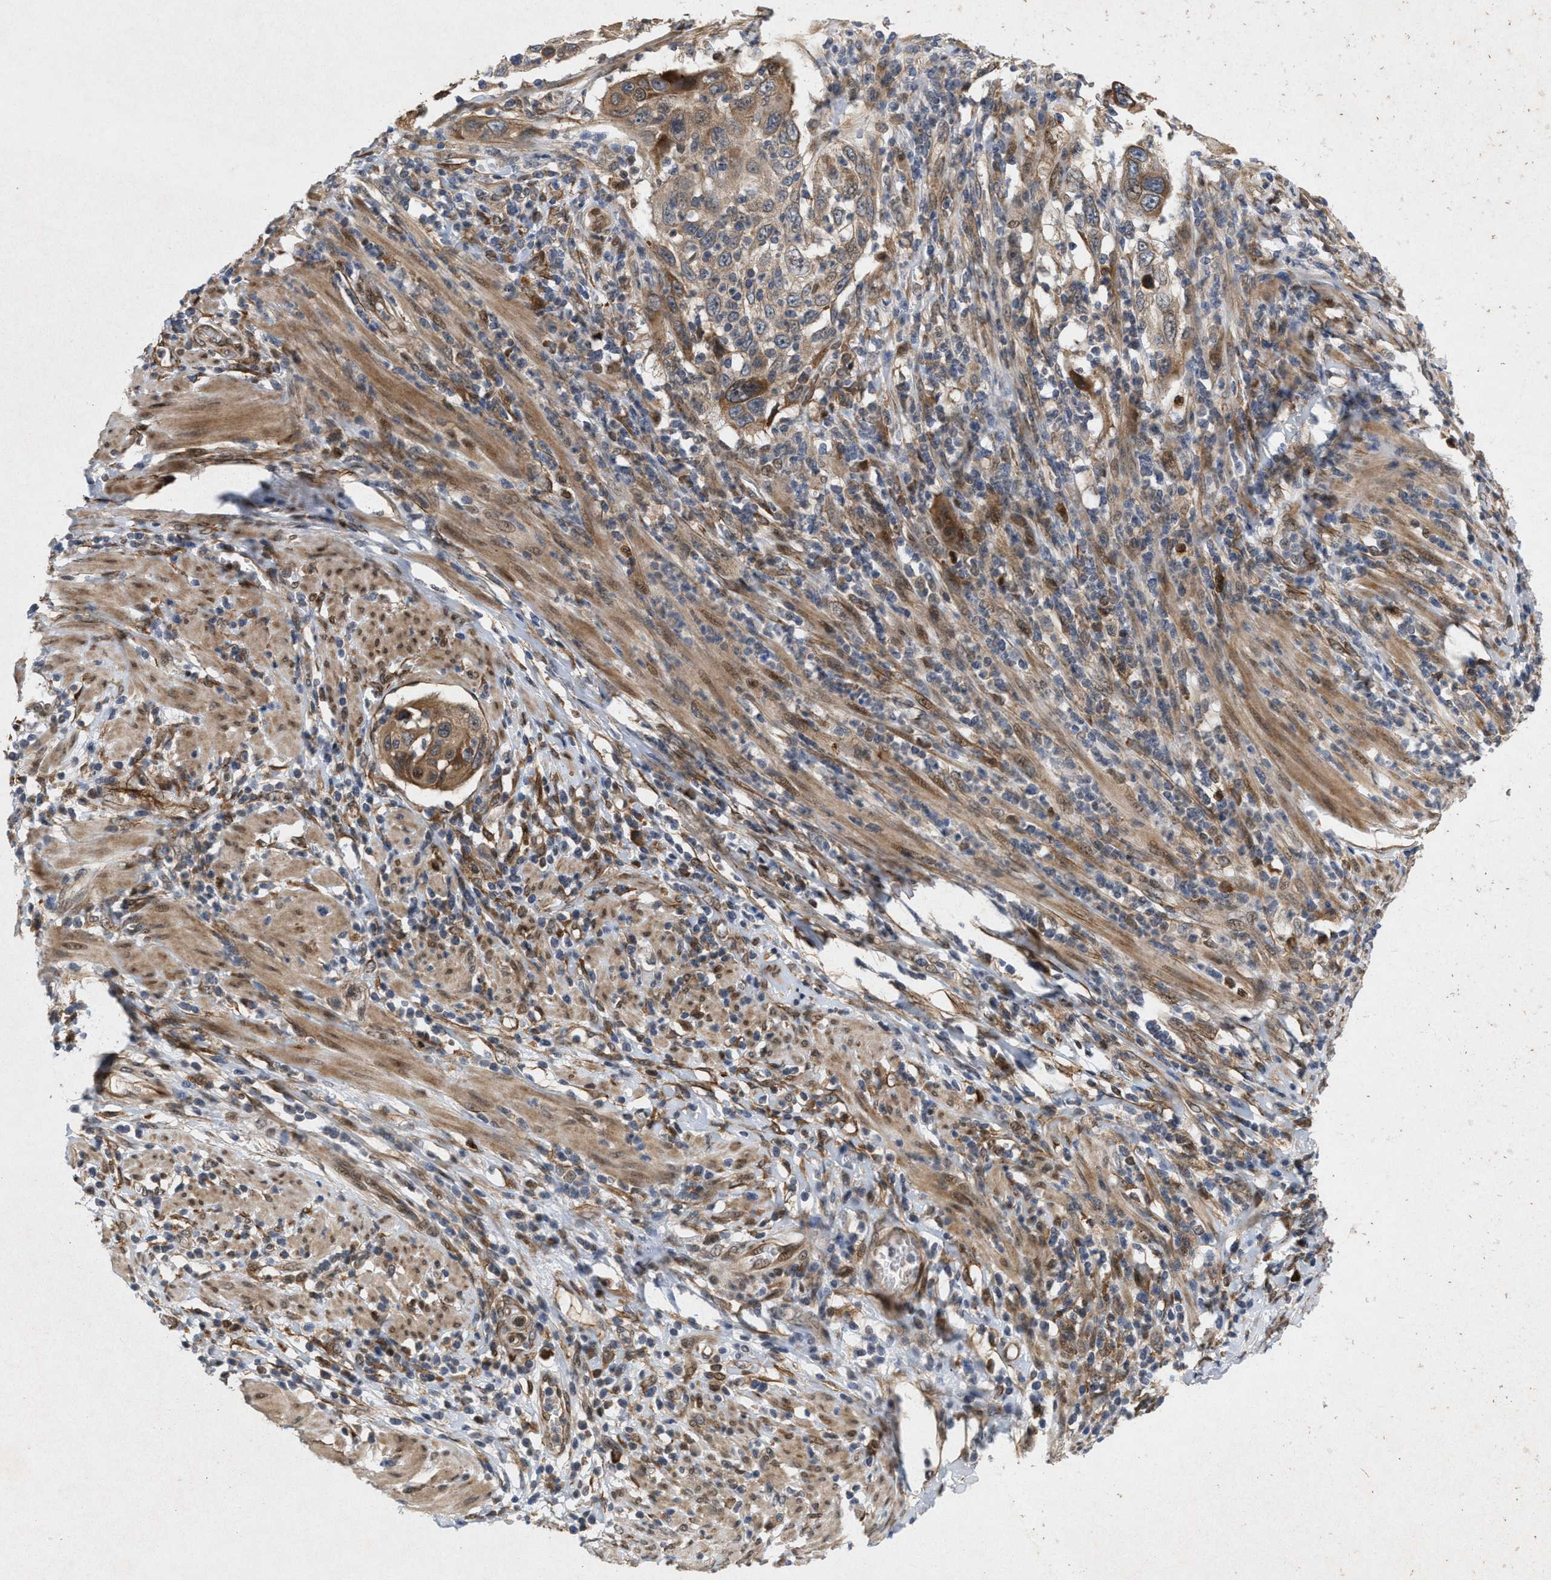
{"staining": {"intensity": "moderate", "quantity": "25%-75%", "location": "cytoplasmic/membranous"}, "tissue": "cervical cancer", "cell_type": "Tumor cells", "image_type": "cancer", "snomed": [{"axis": "morphology", "description": "Squamous cell carcinoma, NOS"}, {"axis": "topography", "description": "Cervix"}], "caption": "DAB immunohistochemical staining of human cervical squamous cell carcinoma reveals moderate cytoplasmic/membranous protein expression in approximately 25%-75% of tumor cells.", "gene": "MFSD6", "patient": {"sex": "female", "age": 70}}